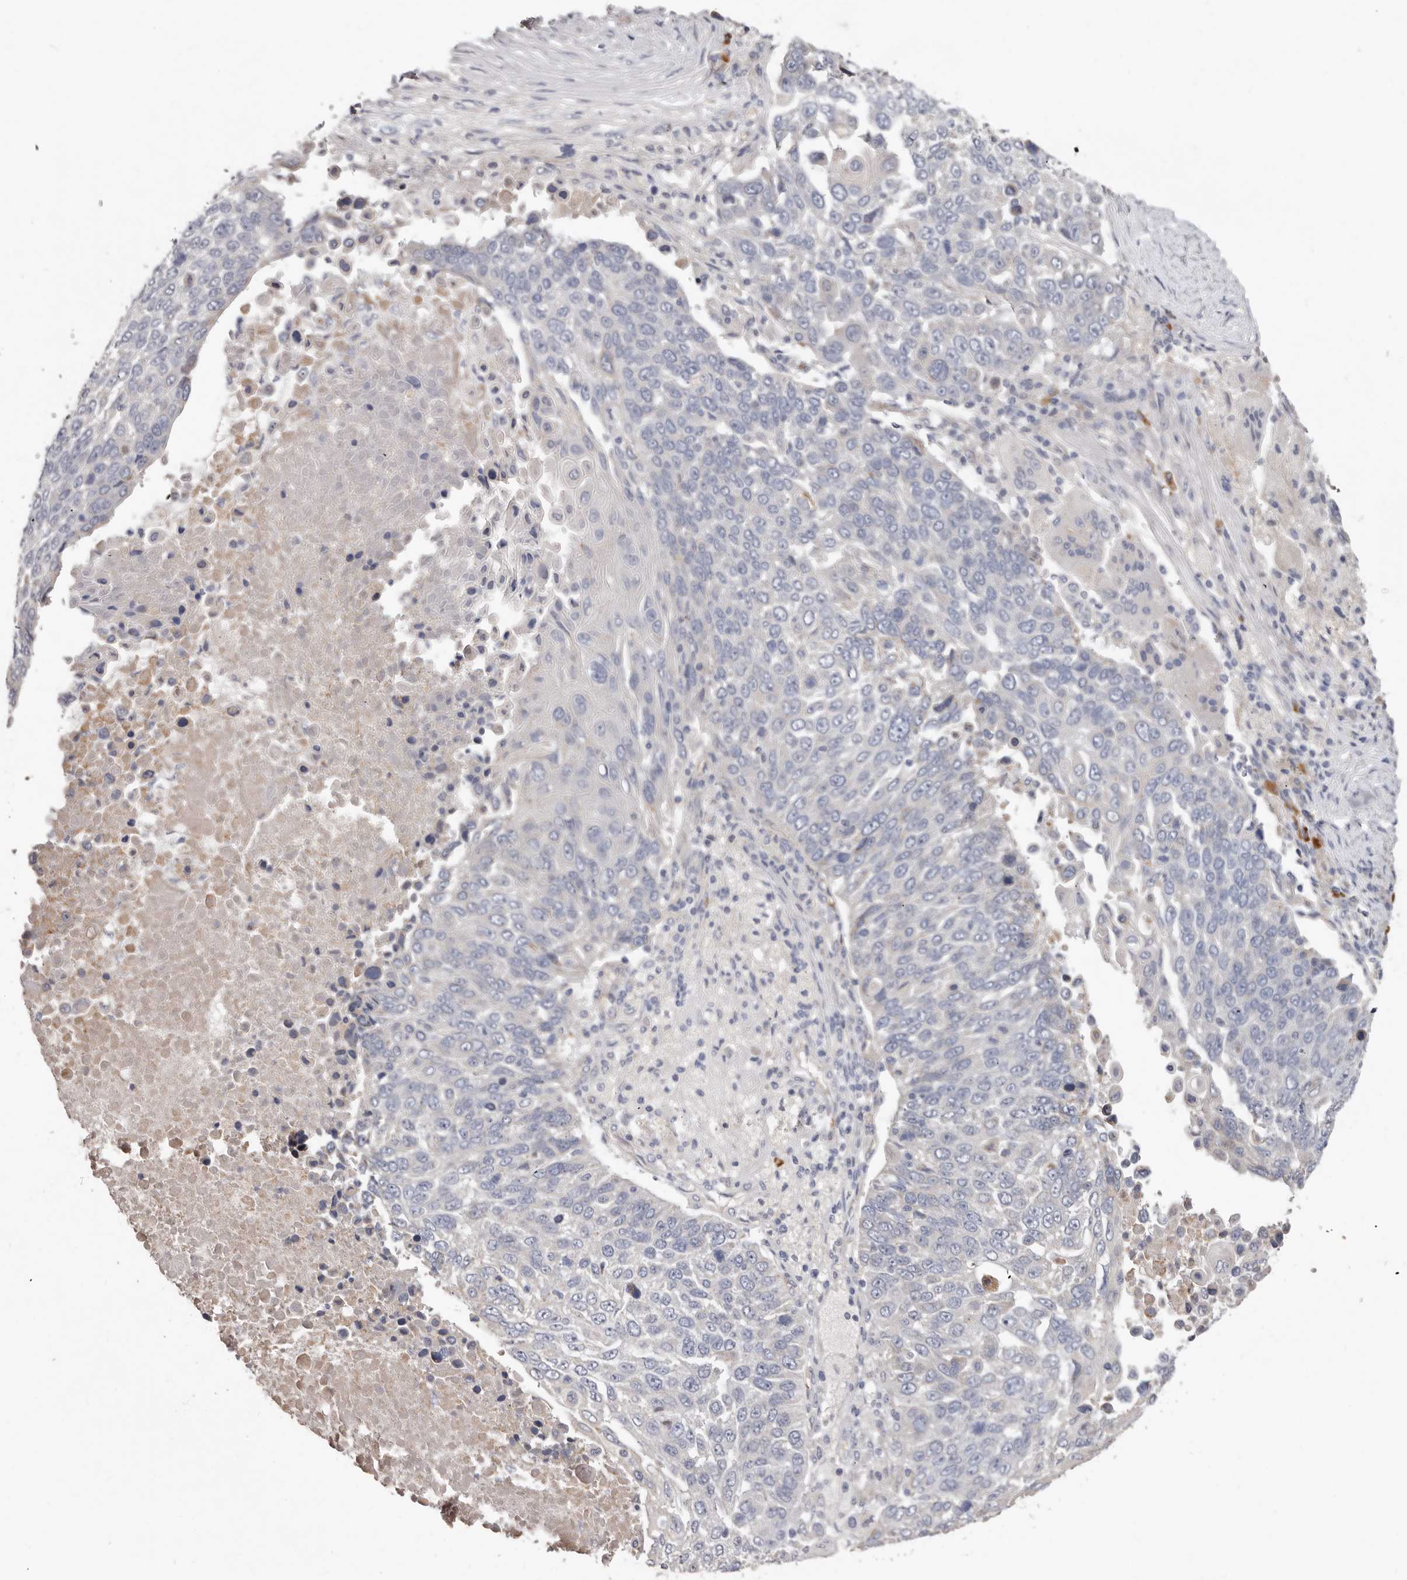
{"staining": {"intensity": "negative", "quantity": "none", "location": "none"}, "tissue": "lung cancer", "cell_type": "Tumor cells", "image_type": "cancer", "snomed": [{"axis": "morphology", "description": "Squamous cell carcinoma, NOS"}, {"axis": "topography", "description": "Lung"}], "caption": "High power microscopy photomicrograph of an immunohistochemistry (IHC) photomicrograph of squamous cell carcinoma (lung), revealing no significant positivity in tumor cells.", "gene": "SPTA1", "patient": {"sex": "male", "age": 66}}